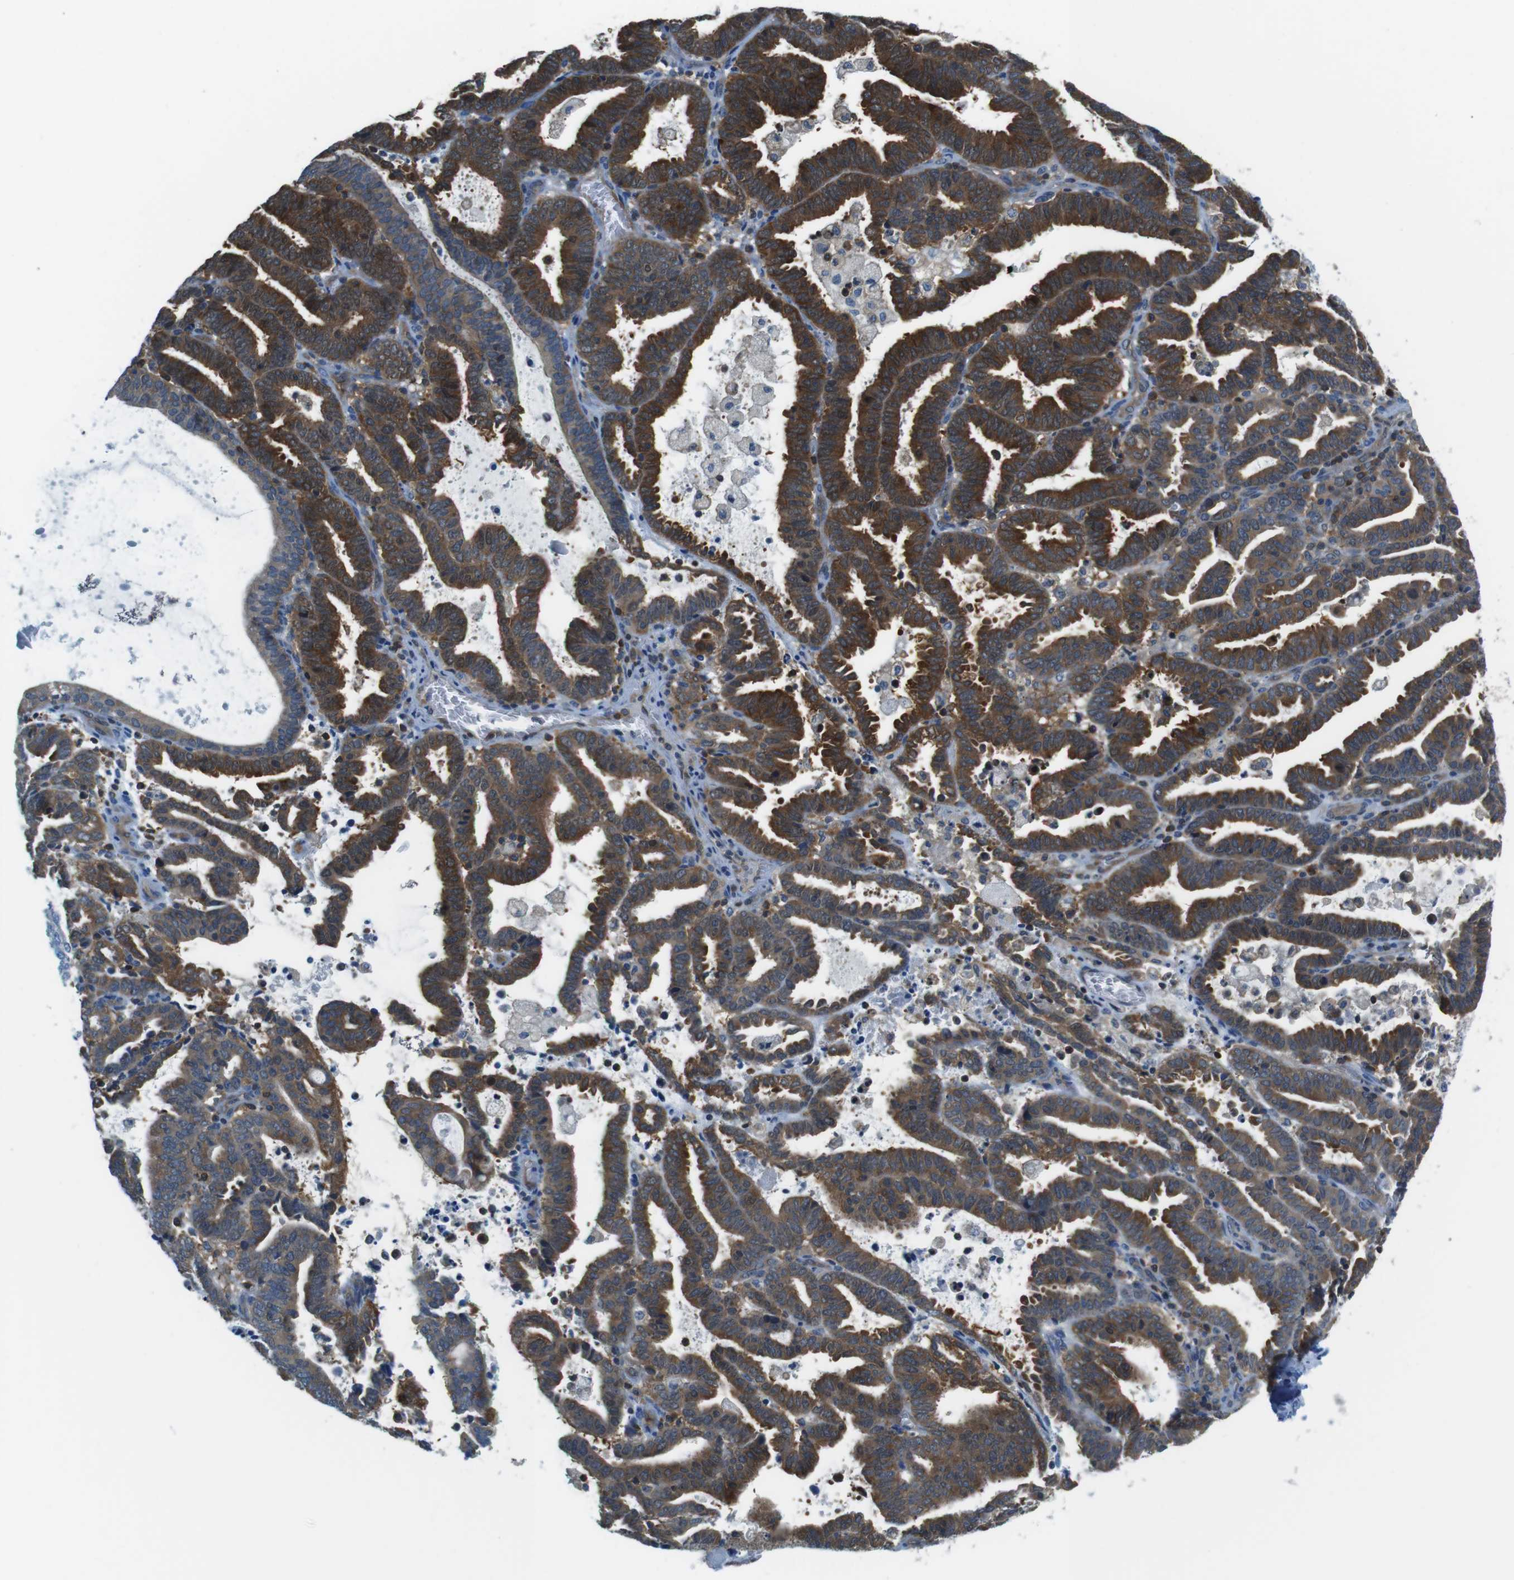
{"staining": {"intensity": "strong", "quantity": "25%-75%", "location": "cytoplasmic/membranous"}, "tissue": "endometrial cancer", "cell_type": "Tumor cells", "image_type": "cancer", "snomed": [{"axis": "morphology", "description": "Adenocarcinoma, NOS"}, {"axis": "topography", "description": "Uterus"}], "caption": "Adenocarcinoma (endometrial) stained with DAB IHC displays high levels of strong cytoplasmic/membranous staining in approximately 25%-75% of tumor cells. Immunohistochemistry stains the protein in brown and the nuclei are stained blue.", "gene": "TES", "patient": {"sex": "female", "age": 83}}